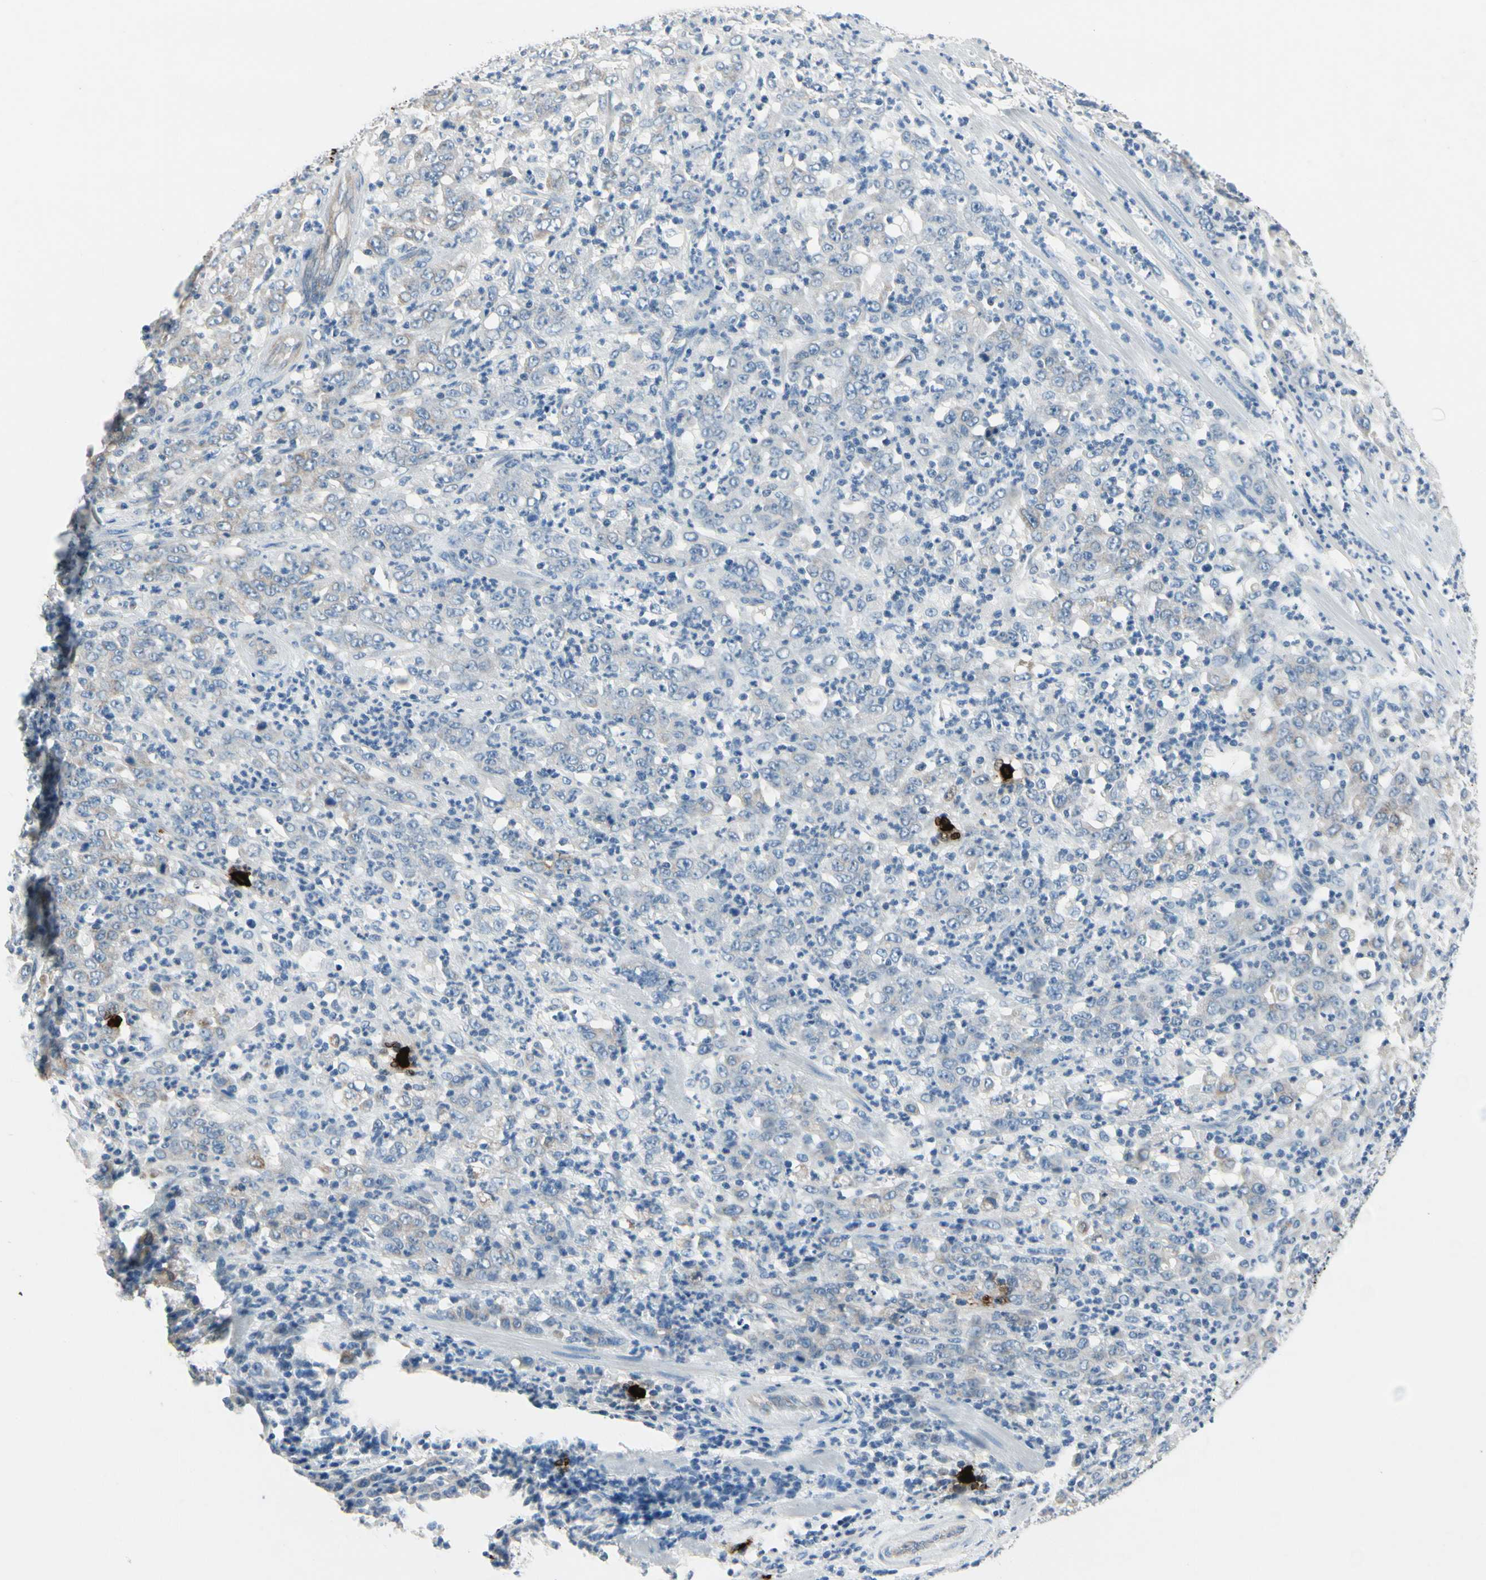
{"staining": {"intensity": "negative", "quantity": "none", "location": "none"}, "tissue": "stomach cancer", "cell_type": "Tumor cells", "image_type": "cancer", "snomed": [{"axis": "morphology", "description": "Adenocarcinoma, NOS"}, {"axis": "topography", "description": "Stomach, lower"}], "caption": "Tumor cells show no significant protein expression in stomach cancer (adenocarcinoma). (DAB IHC visualized using brightfield microscopy, high magnification).", "gene": "CPA3", "patient": {"sex": "female", "age": 71}}